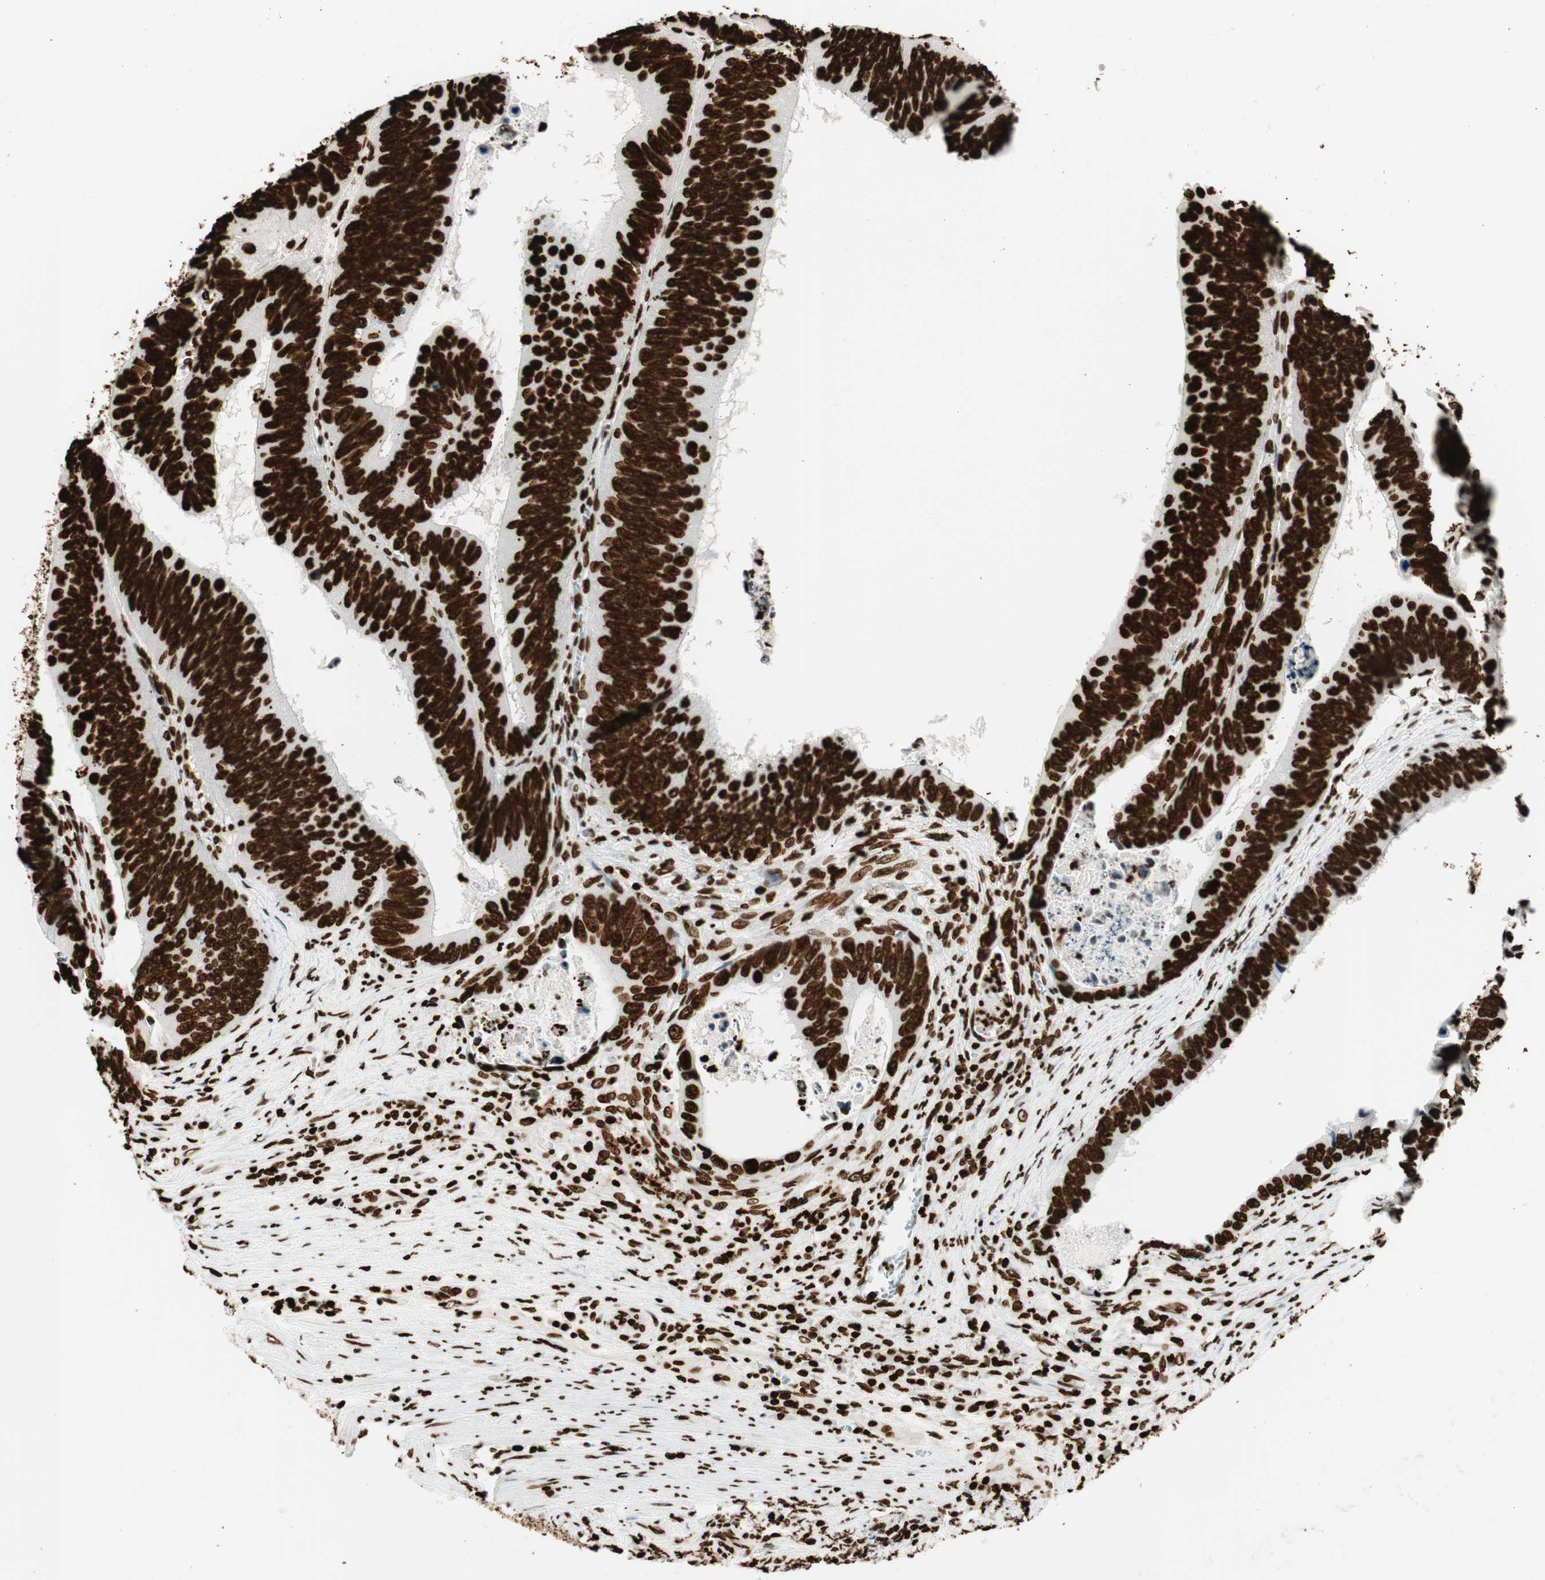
{"staining": {"intensity": "strong", "quantity": ">75%", "location": "nuclear"}, "tissue": "colorectal cancer", "cell_type": "Tumor cells", "image_type": "cancer", "snomed": [{"axis": "morphology", "description": "Adenocarcinoma, NOS"}, {"axis": "topography", "description": "Colon"}], "caption": "Protein analysis of colorectal cancer tissue shows strong nuclear staining in approximately >75% of tumor cells. (DAB IHC, brown staining for protein, blue staining for nuclei).", "gene": "GLI2", "patient": {"sex": "male", "age": 72}}